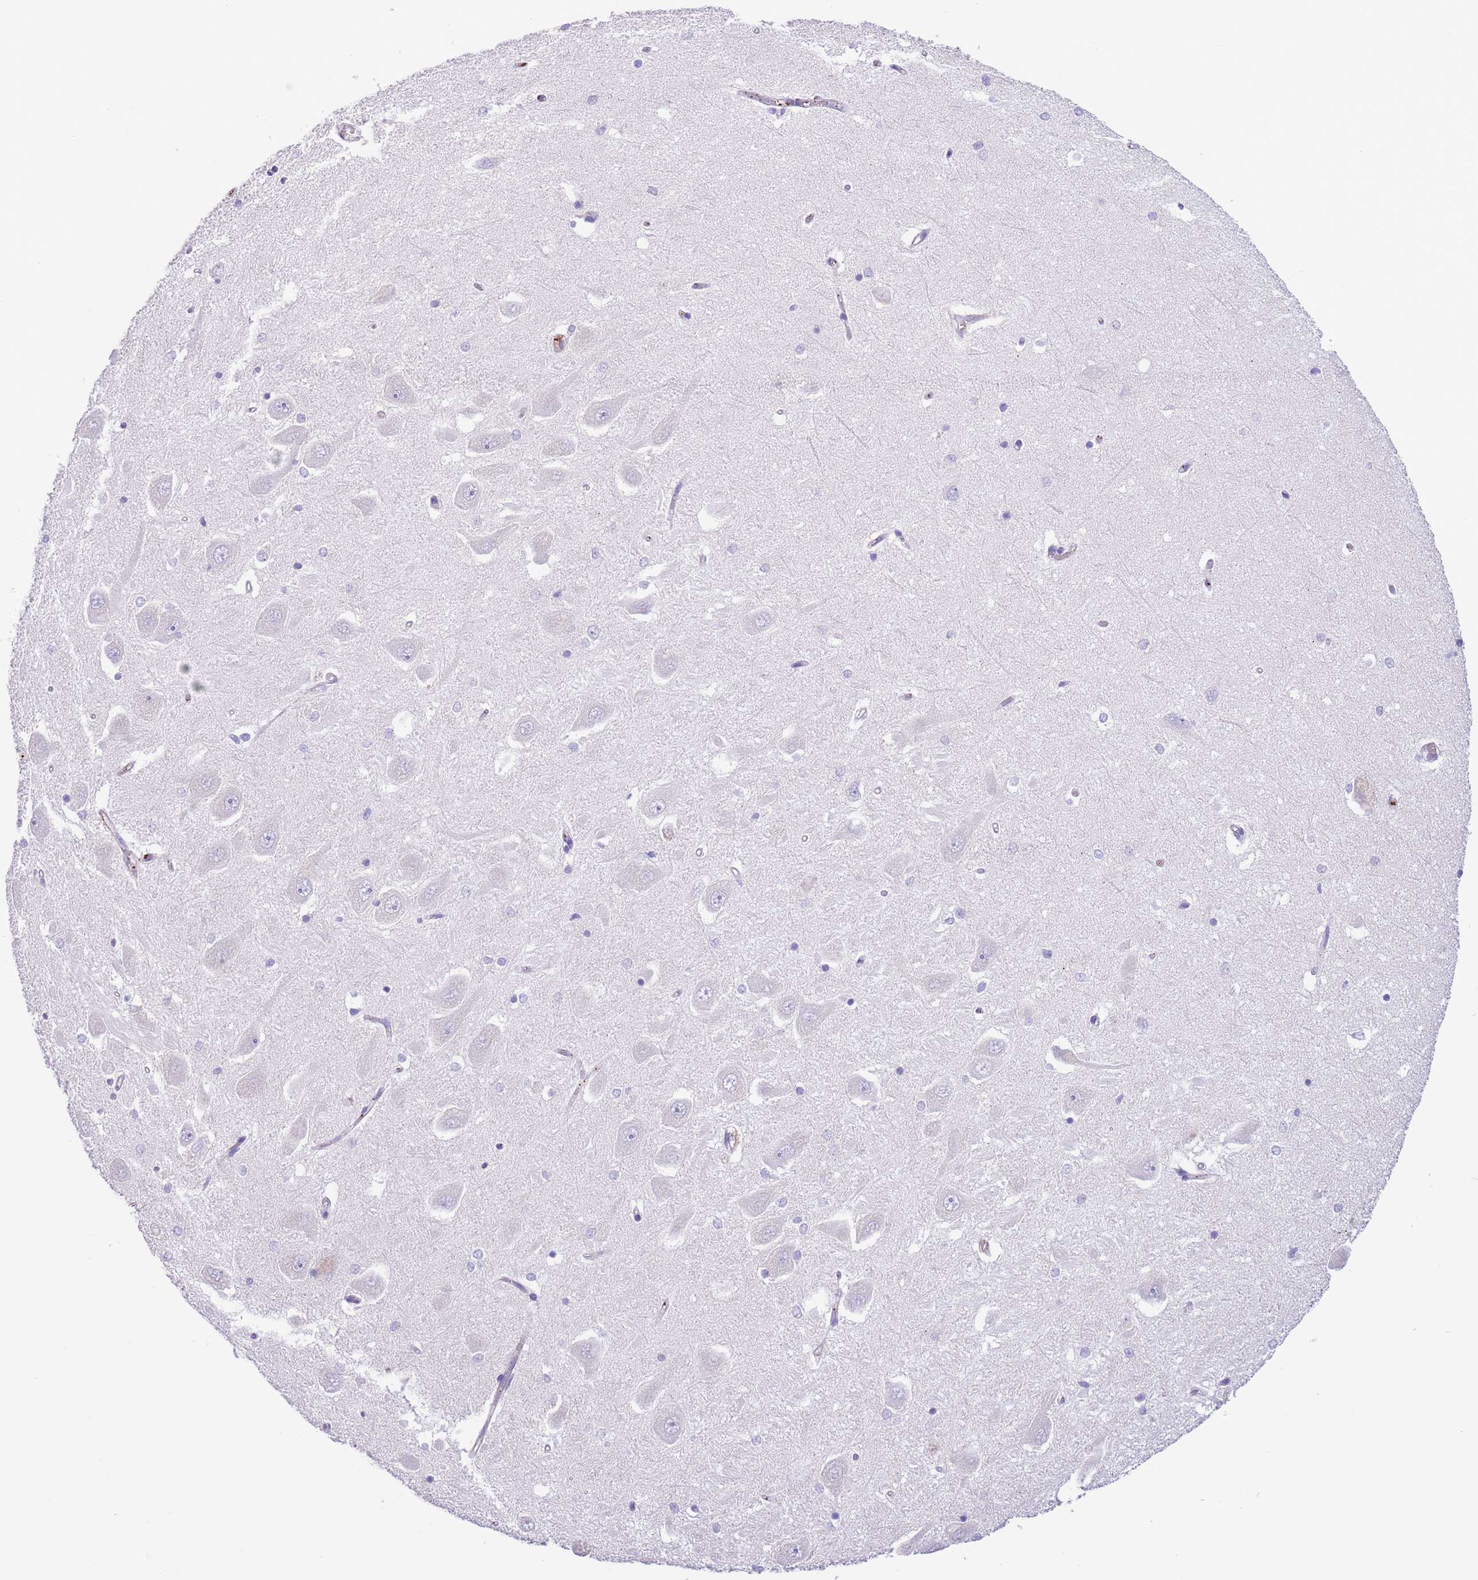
{"staining": {"intensity": "negative", "quantity": "none", "location": "none"}, "tissue": "hippocampus", "cell_type": "Glial cells", "image_type": "normal", "snomed": [{"axis": "morphology", "description": "Normal tissue, NOS"}, {"axis": "topography", "description": "Hippocampus"}], "caption": "Immunohistochemical staining of unremarkable human hippocampus reveals no significant positivity in glial cells.", "gene": "IGF1", "patient": {"sex": "male", "age": 45}}